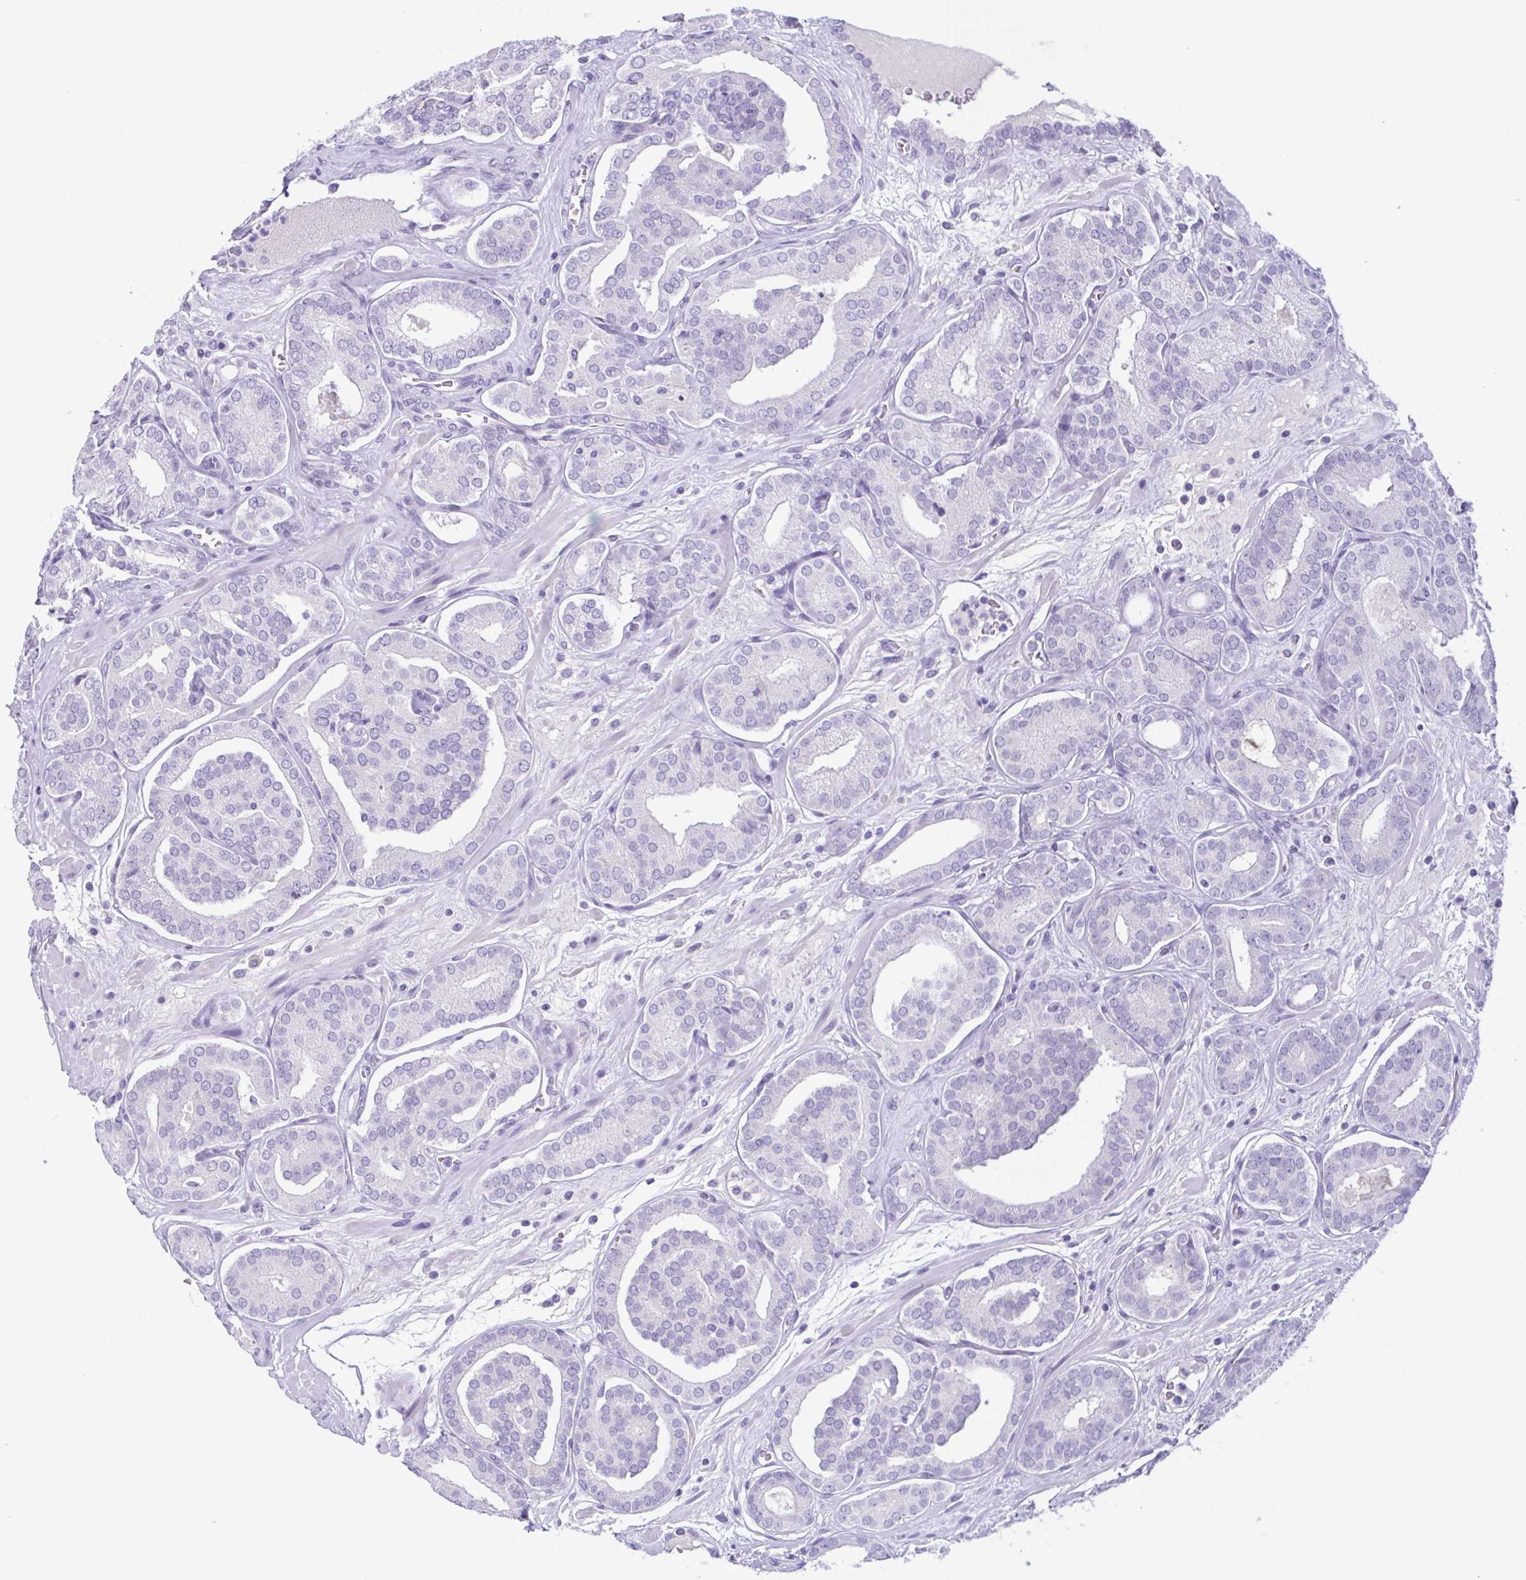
{"staining": {"intensity": "negative", "quantity": "none", "location": "none"}, "tissue": "prostate cancer", "cell_type": "Tumor cells", "image_type": "cancer", "snomed": [{"axis": "morphology", "description": "Adenocarcinoma, High grade"}, {"axis": "topography", "description": "Prostate"}], "caption": "This is a photomicrograph of immunohistochemistry (IHC) staining of prostate cancer, which shows no expression in tumor cells.", "gene": "INAFM1", "patient": {"sex": "male", "age": 66}}